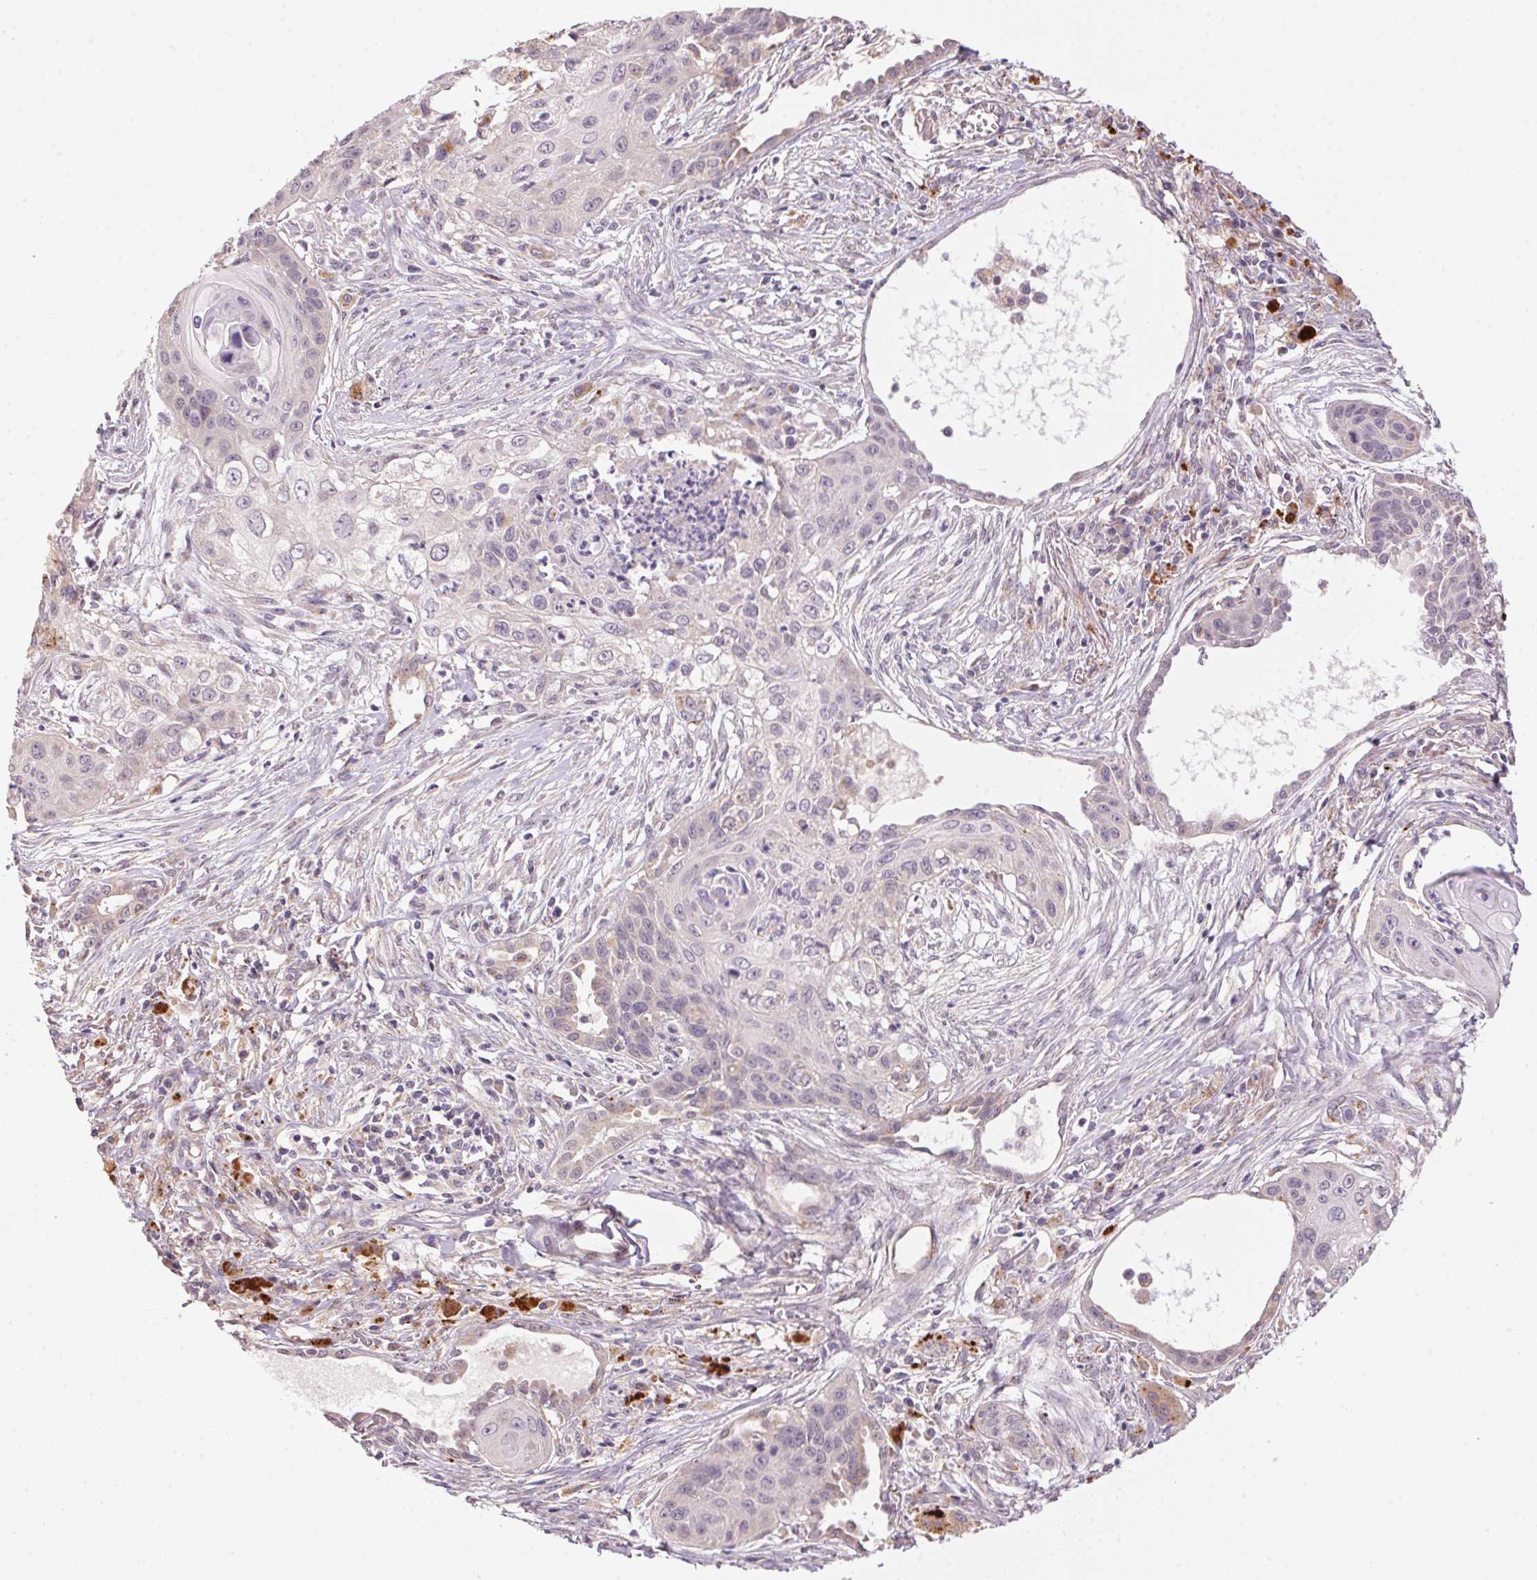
{"staining": {"intensity": "negative", "quantity": "none", "location": "none"}, "tissue": "lung cancer", "cell_type": "Tumor cells", "image_type": "cancer", "snomed": [{"axis": "morphology", "description": "Squamous cell carcinoma, NOS"}, {"axis": "topography", "description": "Lung"}], "caption": "High power microscopy image of an immunohistochemistry (IHC) micrograph of lung cancer (squamous cell carcinoma), revealing no significant staining in tumor cells.", "gene": "ADH5", "patient": {"sex": "male", "age": 71}}